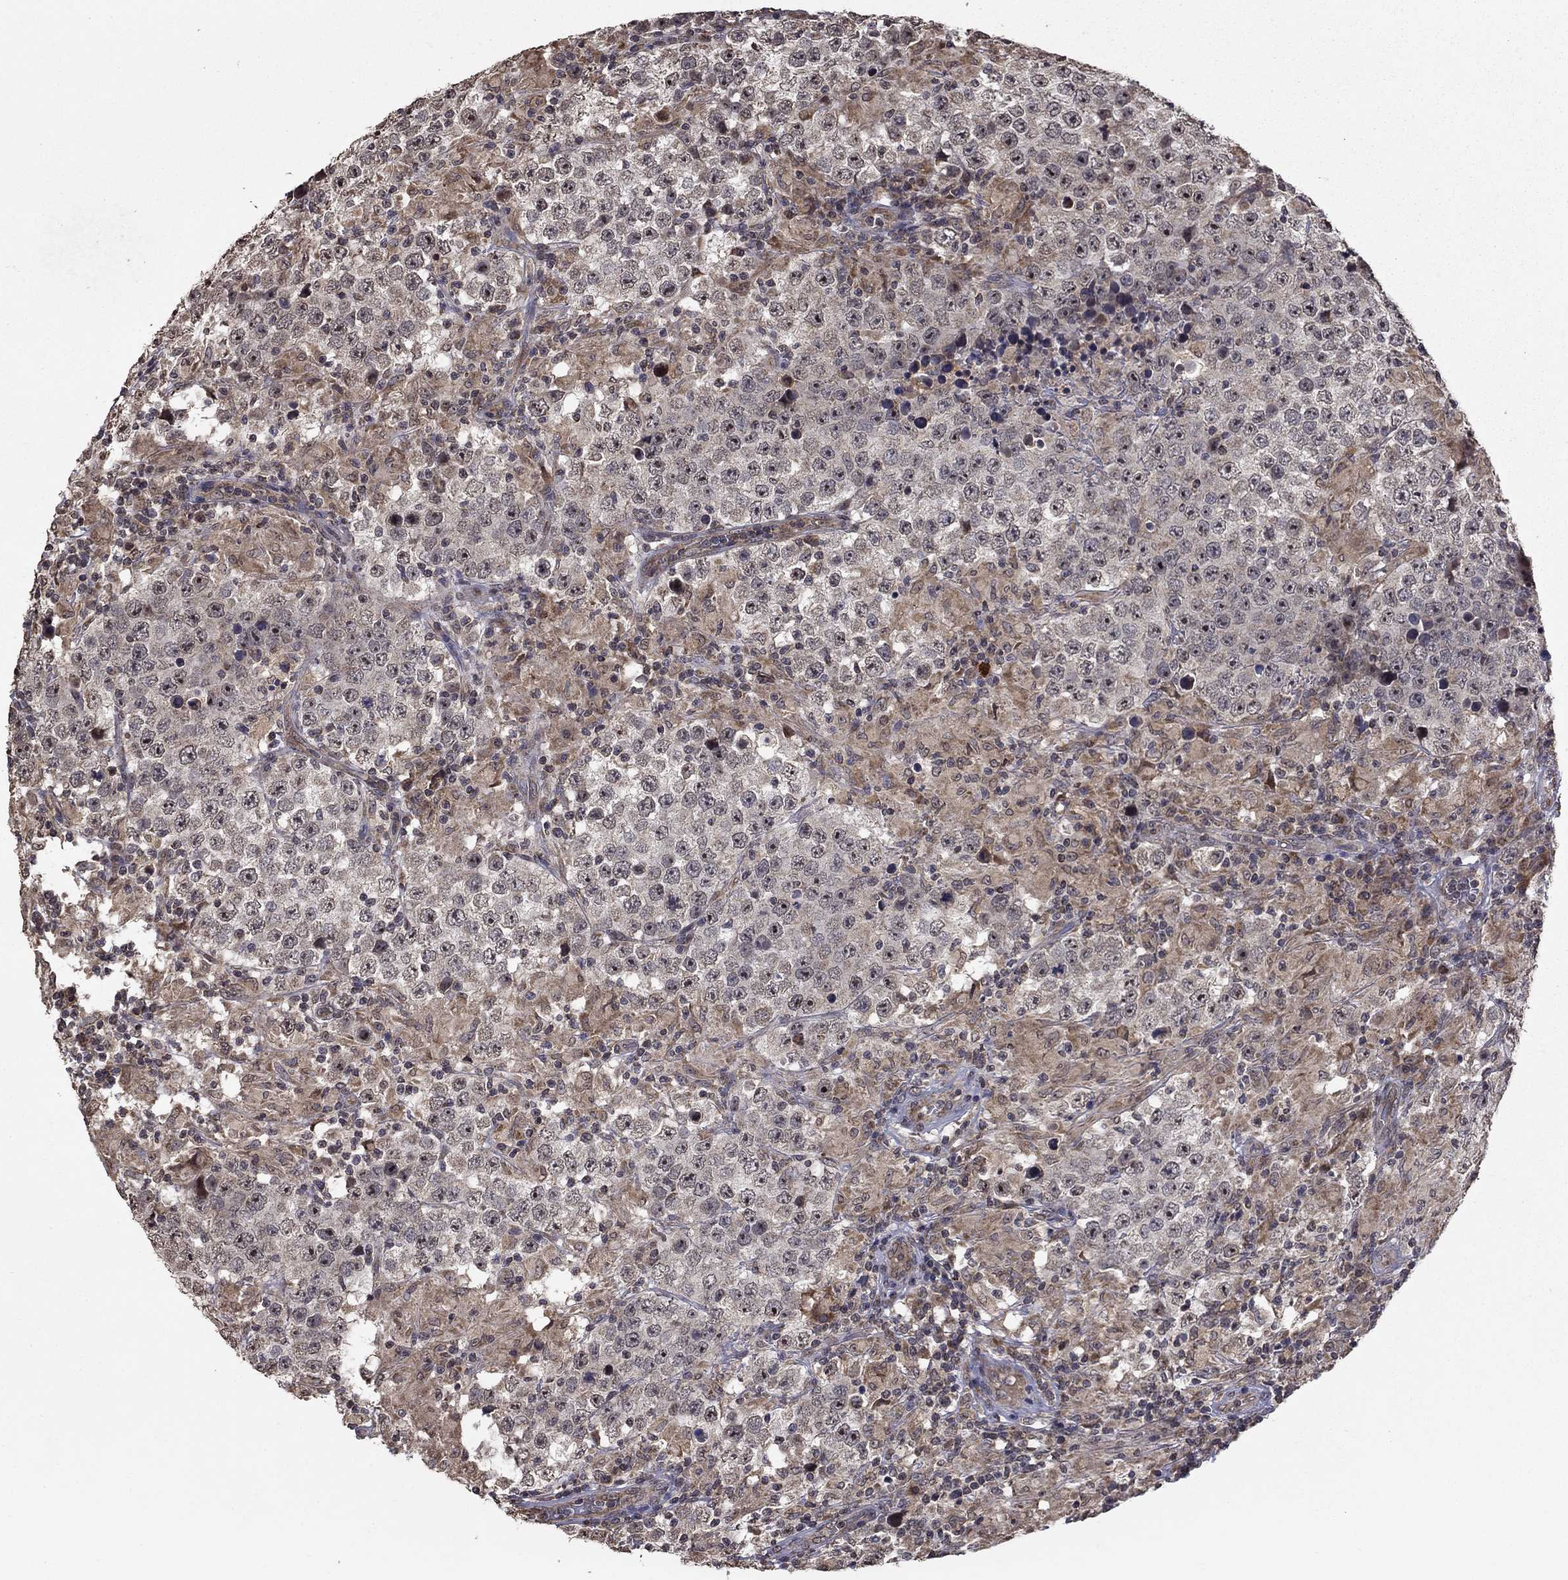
{"staining": {"intensity": "weak", "quantity": "<25%", "location": "cytoplasmic/membranous"}, "tissue": "testis cancer", "cell_type": "Tumor cells", "image_type": "cancer", "snomed": [{"axis": "morphology", "description": "Seminoma, NOS"}, {"axis": "morphology", "description": "Carcinoma, Embryonal, NOS"}, {"axis": "topography", "description": "Testis"}], "caption": "DAB (3,3'-diaminobenzidine) immunohistochemical staining of testis cancer (embryonal carcinoma) reveals no significant positivity in tumor cells.", "gene": "SLC2A13", "patient": {"sex": "male", "age": 41}}